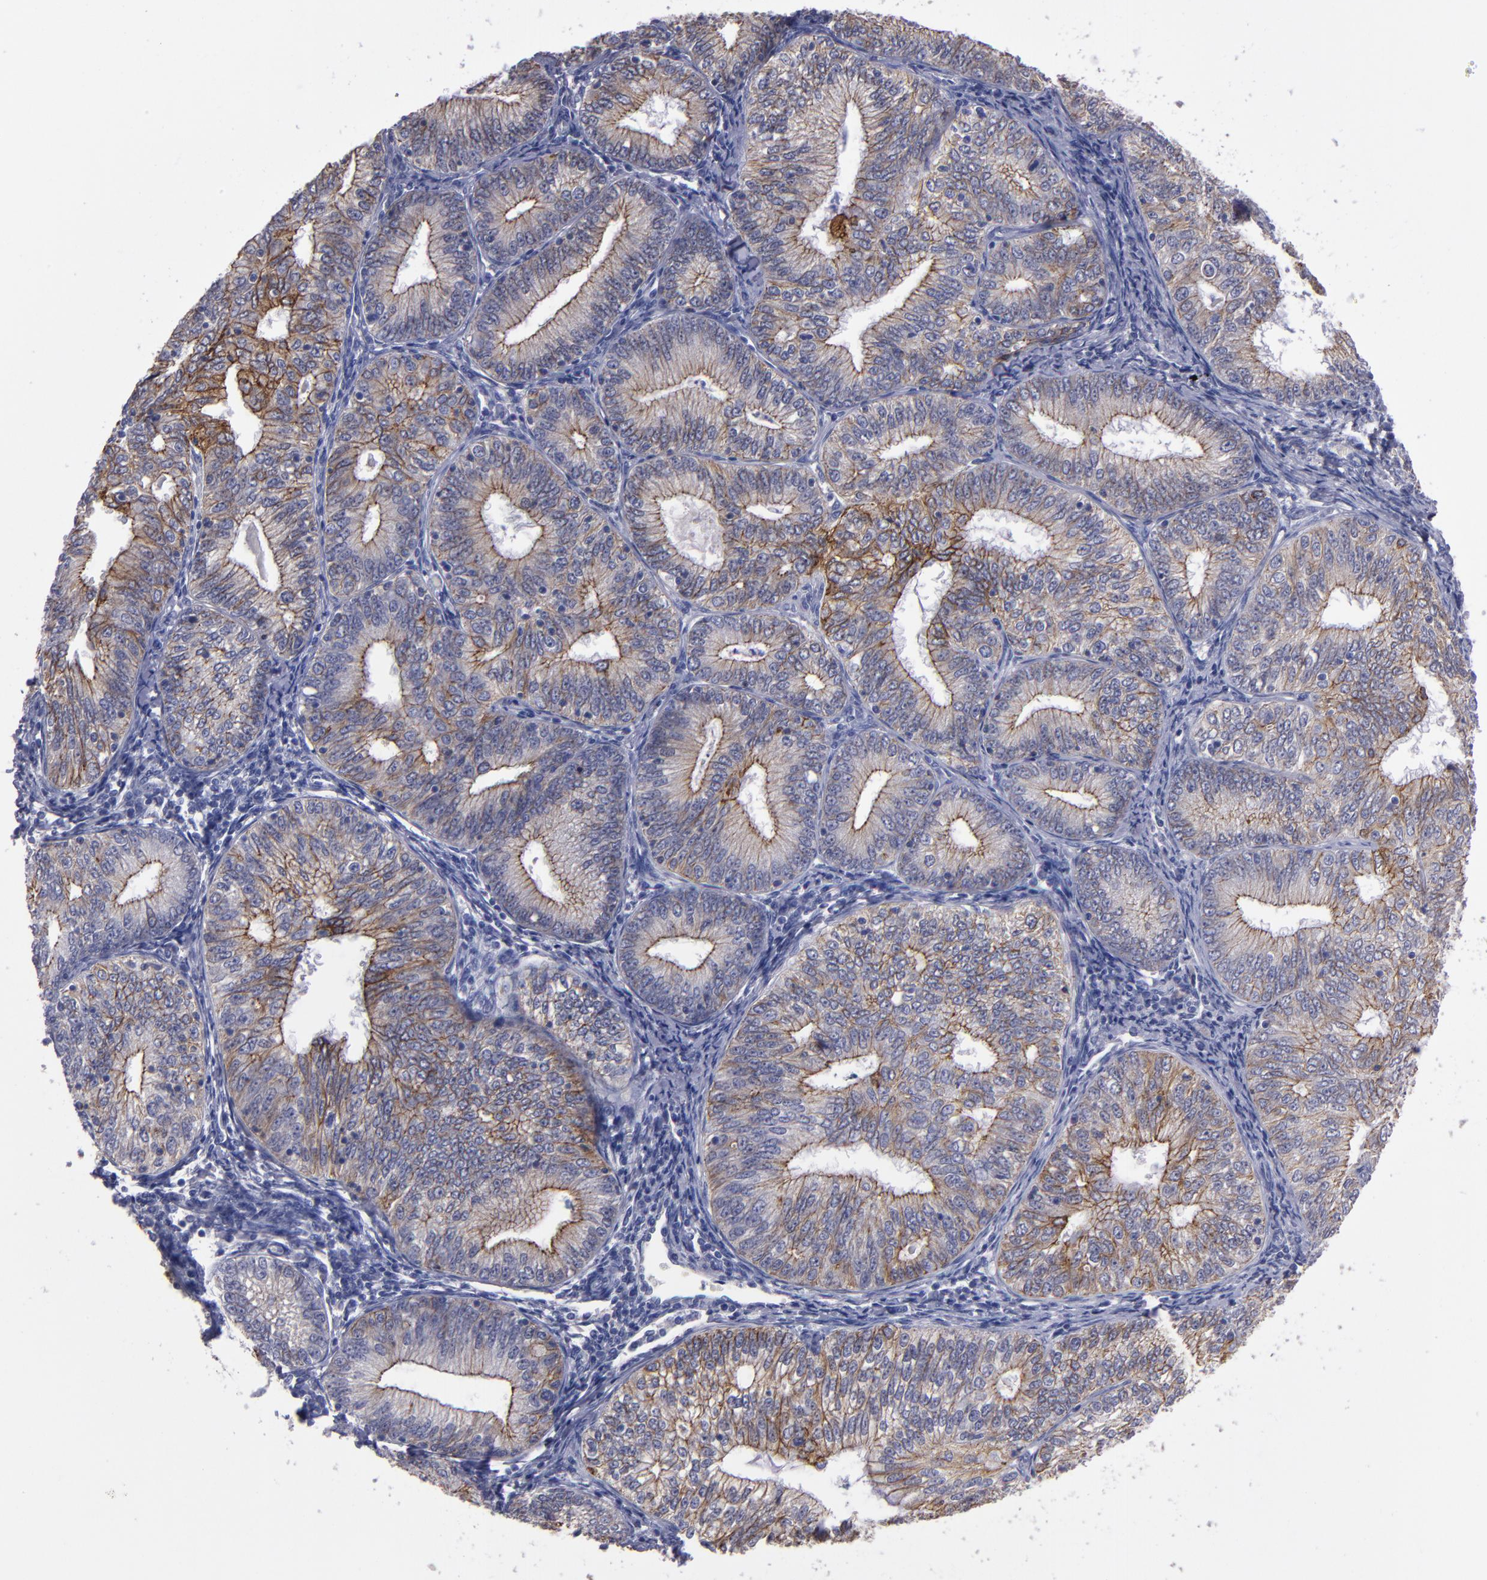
{"staining": {"intensity": "moderate", "quantity": ">75%", "location": "cytoplasmic/membranous"}, "tissue": "endometrial cancer", "cell_type": "Tumor cells", "image_type": "cancer", "snomed": [{"axis": "morphology", "description": "Adenocarcinoma, NOS"}, {"axis": "topography", "description": "Endometrium"}], "caption": "Immunohistochemistry histopathology image of endometrial adenocarcinoma stained for a protein (brown), which shows medium levels of moderate cytoplasmic/membranous expression in approximately >75% of tumor cells.", "gene": "CDH3", "patient": {"sex": "female", "age": 69}}